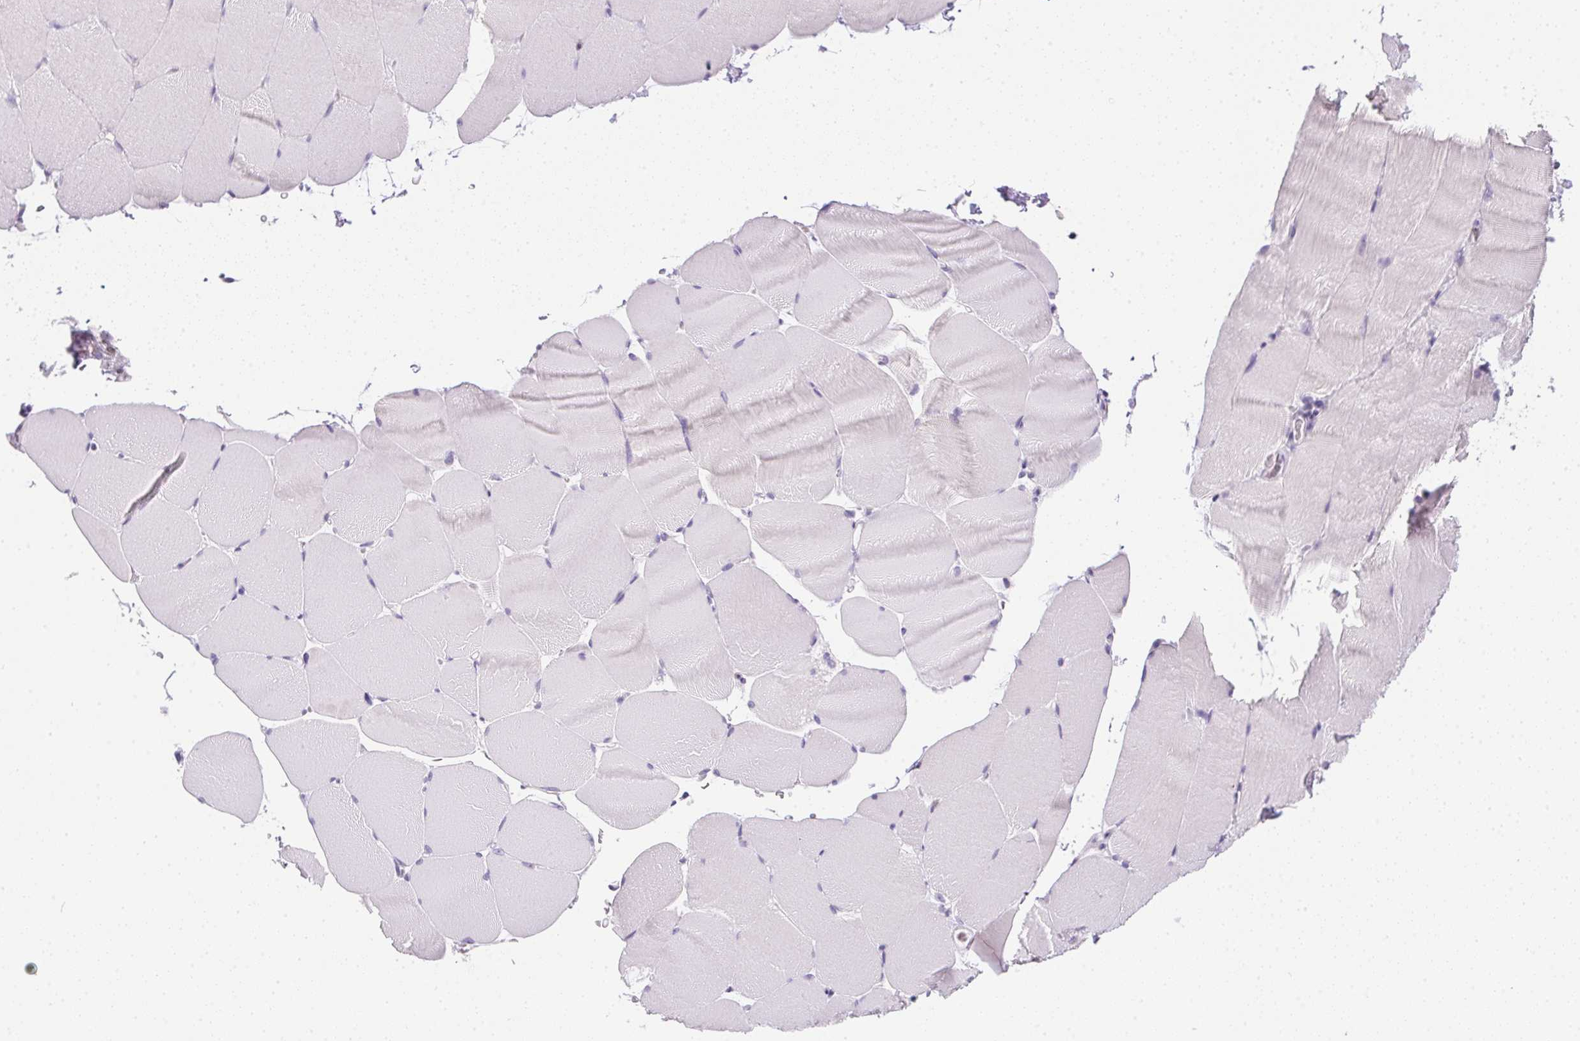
{"staining": {"intensity": "negative", "quantity": "none", "location": "none"}, "tissue": "skeletal muscle", "cell_type": "Myocytes", "image_type": "normal", "snomed": [{"axis": "morphology", "description": "Normal tissue, NOS"}, {"axis": "topography", "description": "Skeletal muscle"}], "caption": "Protein analysis of unremarkable skeletal muscle reveals no significant positivity in myocytes. Brightfield microscopy of IHC stained with DAB (brown) and hematoxylin (blue), captured at high magnification.", "gene": "PRL", "patient": {"sex": "female", "age": 37}}